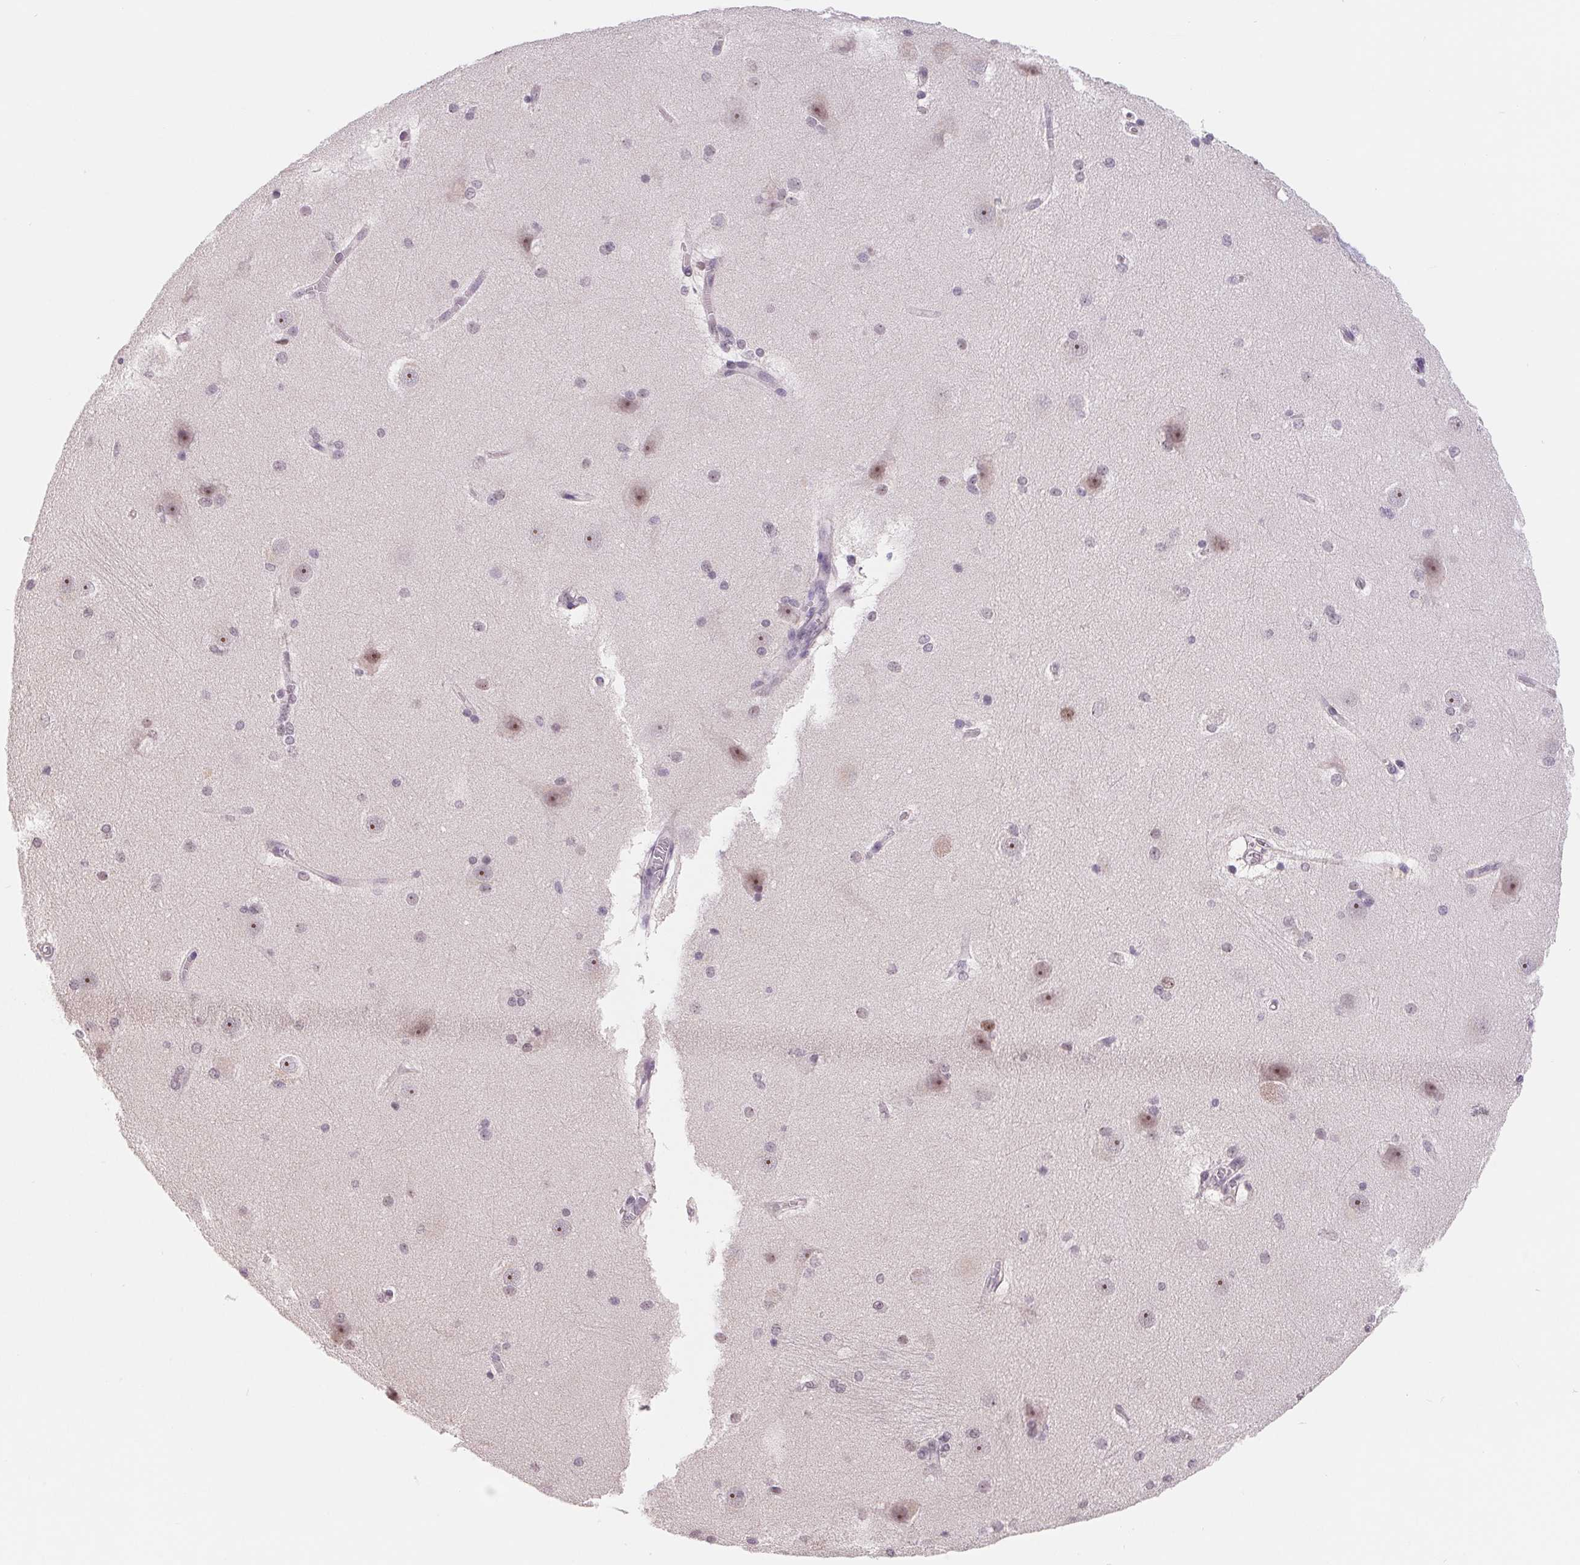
{"staining": {"intensity": "negative", "quantity": "none", "location": "none"}, "tissue": "hippocampus", "cell_type": "Glial cells", "image_type": "normal", "snomed": [{"axis": "morphology", "description": "Normal tissue, NOS"}, {"axis": "topography", "description": "Cerebral cortex"}, {"axis": "topography", "description": "Hippocampus"}], "caption": "Immunohistochemistry of benign human hippocampus demonstrates no expression in glial cells. (DAB (3,3'-diaminobenzidine) immunohistochemistry (IHC) visualized using brightfield microscopy, high magnification).", "gene": "LCA5L", "patient": {"sex": "female", "age": 19}}